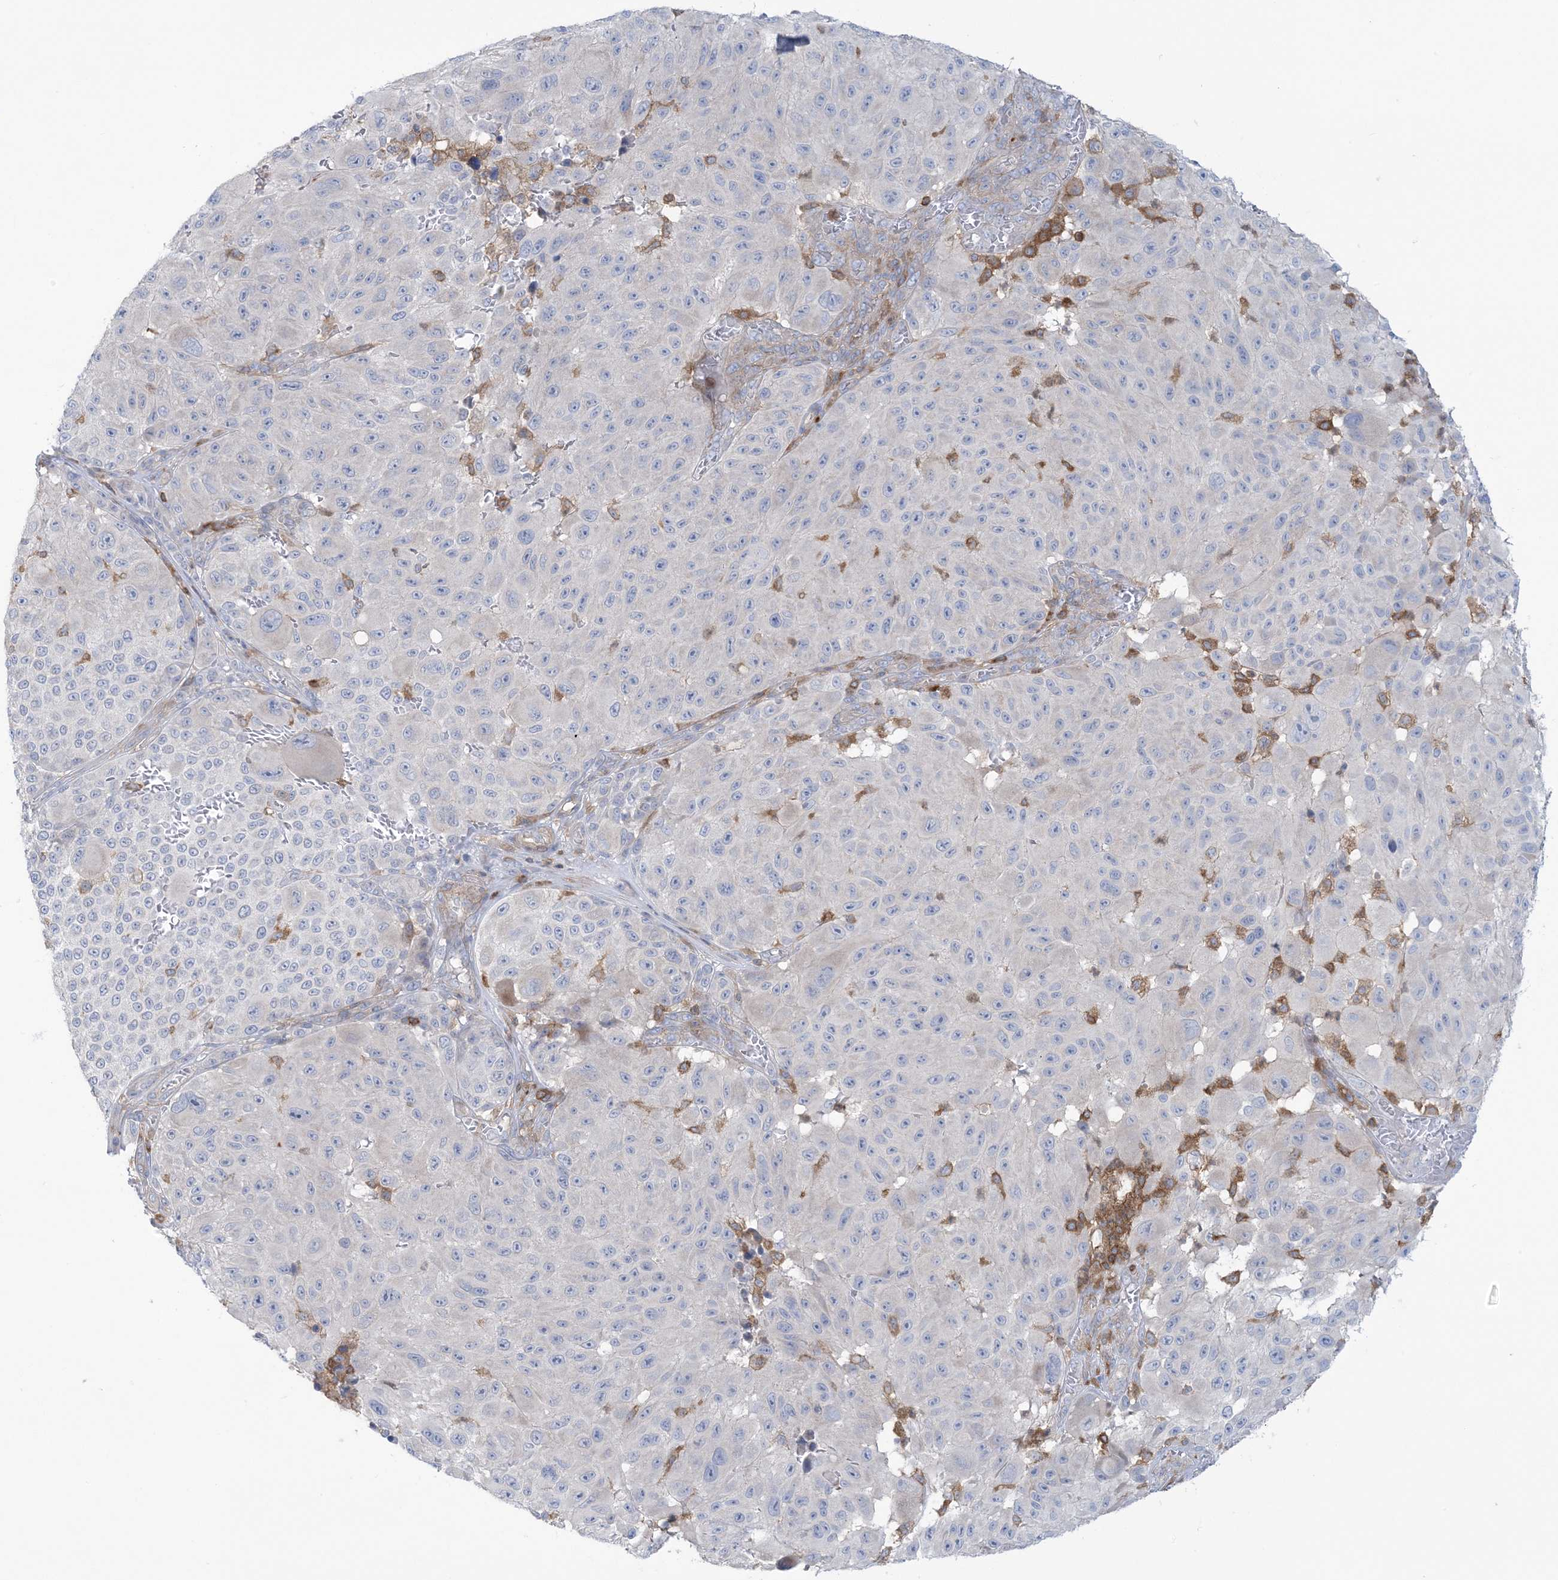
{"staining": {"intensity": "negative", "quantity": "none", "location": "none"}, "tissue": "melanoma", "cell_type": "Tumor cells", "image_type": "cancer", "snomed": [{"axis": "morphology", "description": "Malignant melanoma, NOS"}, {"axis": "topography", "description": "Skin"}], "caption": "Immunohistochemistry image of neoplastic tissue: melanoma stained with DAB (3,3'-diaminobenzidine) displays no significant protein positivity in tumor cells. (DAB (3,3'-diaminobenzidine) immunohistochemistry (IHC) visualized using brightfield microscopy, high magnification).", "gene": "ARHGAP30", "patient": {"sex": "male", "age": 83}}